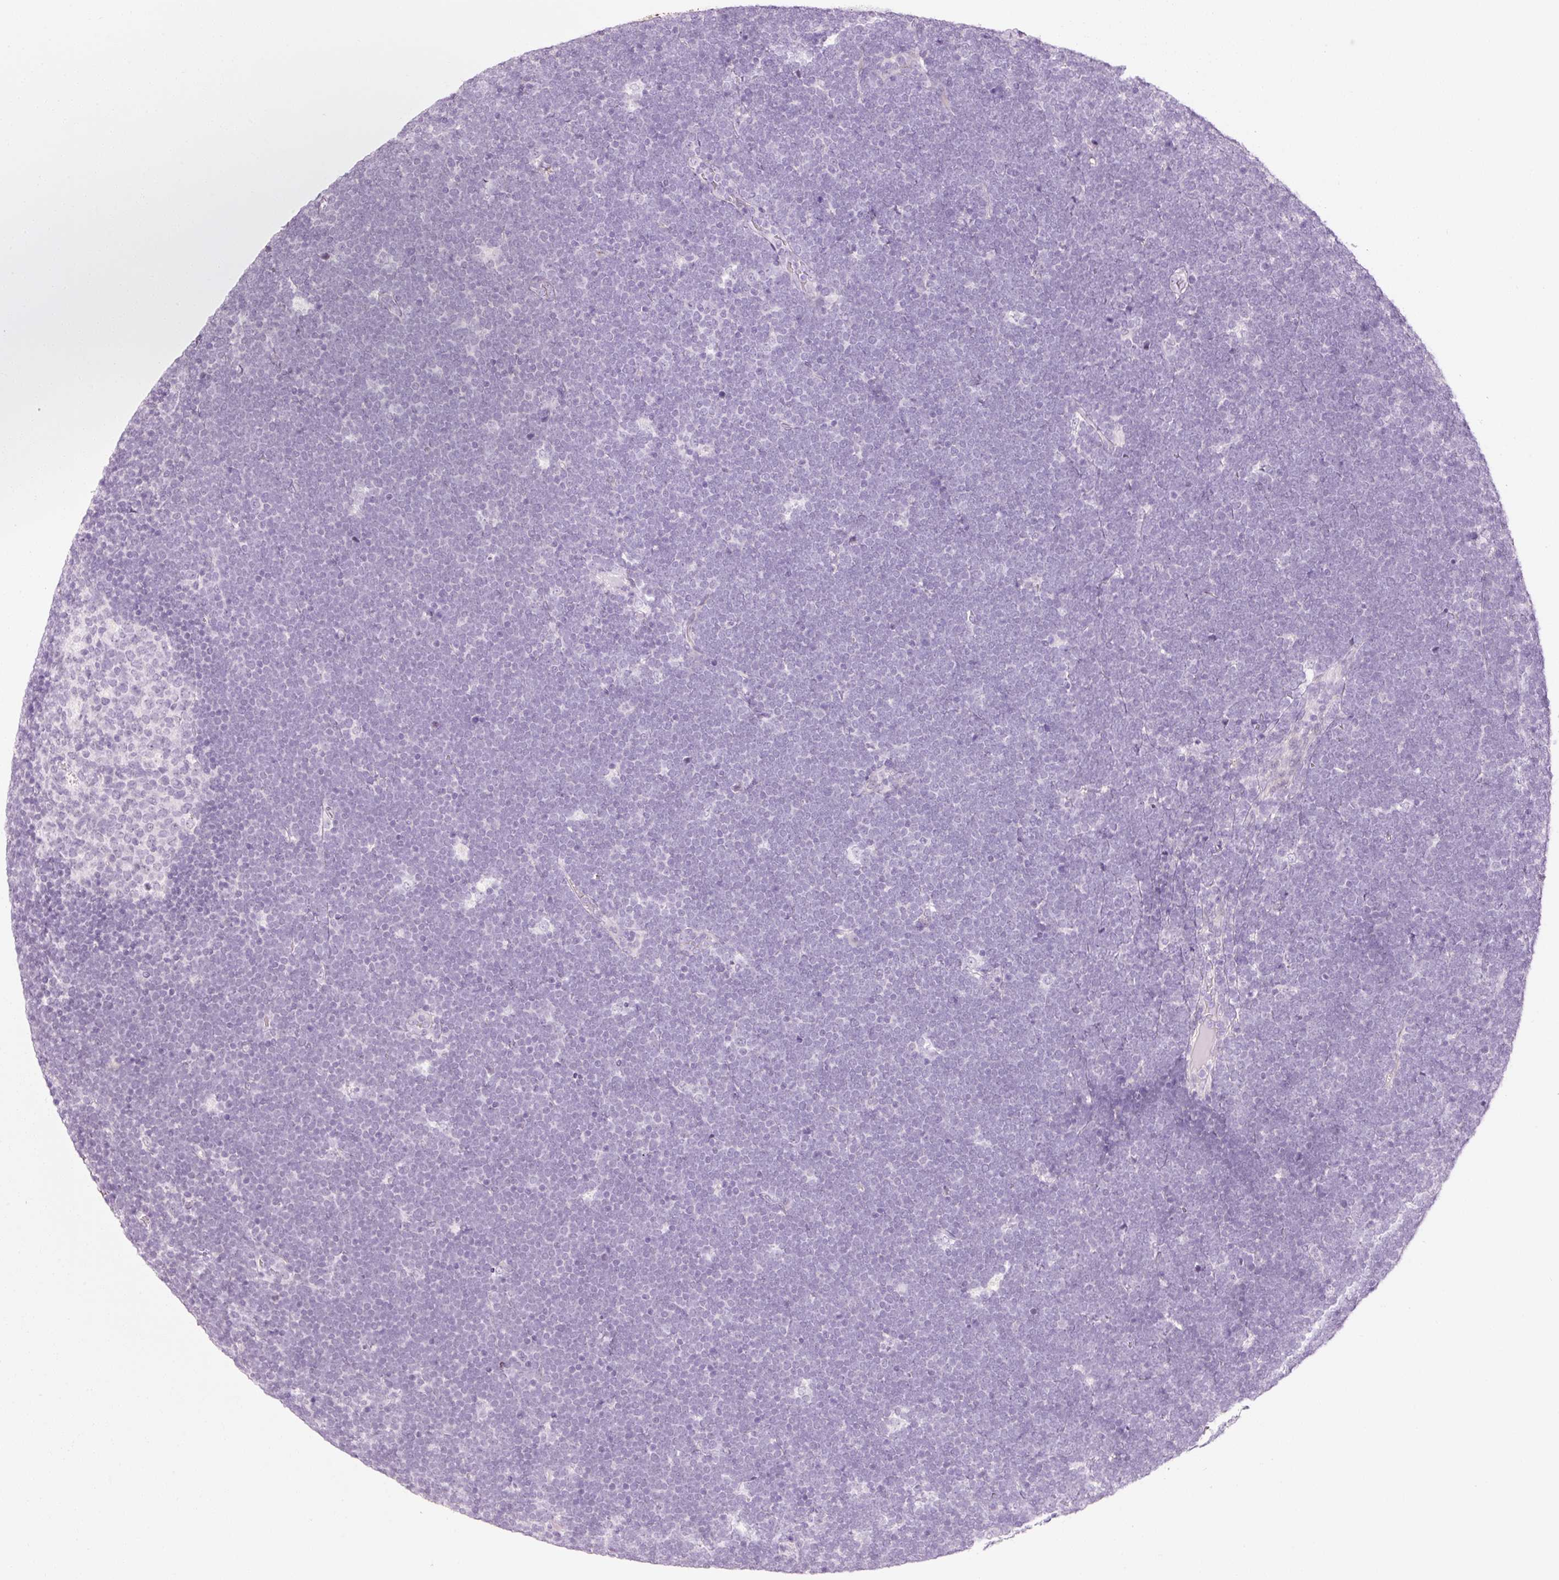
{"staining": {"intensity": "negative", "quantity": "none", "location": "none"}, "tissue": "lymphoma", "cell_type": "Tumor cells", "image_type": "cancer", "snomed": [{"axis": "morphology", "description": "Malignant lymphoma, non-Hodgkin's type, High grade"}, {"axis": "topography", "description": "Lymph node"}], "caption": "Immunohistochemistry (IHC) histopathology image of high-grade malignant lymphoma, non-Hodgkin's type stained for a protein (brown), which exhibits no positivity in tumor cells.", "gene": "ANKRD20A1", "patient": {"sex": "male", "age": 13}}